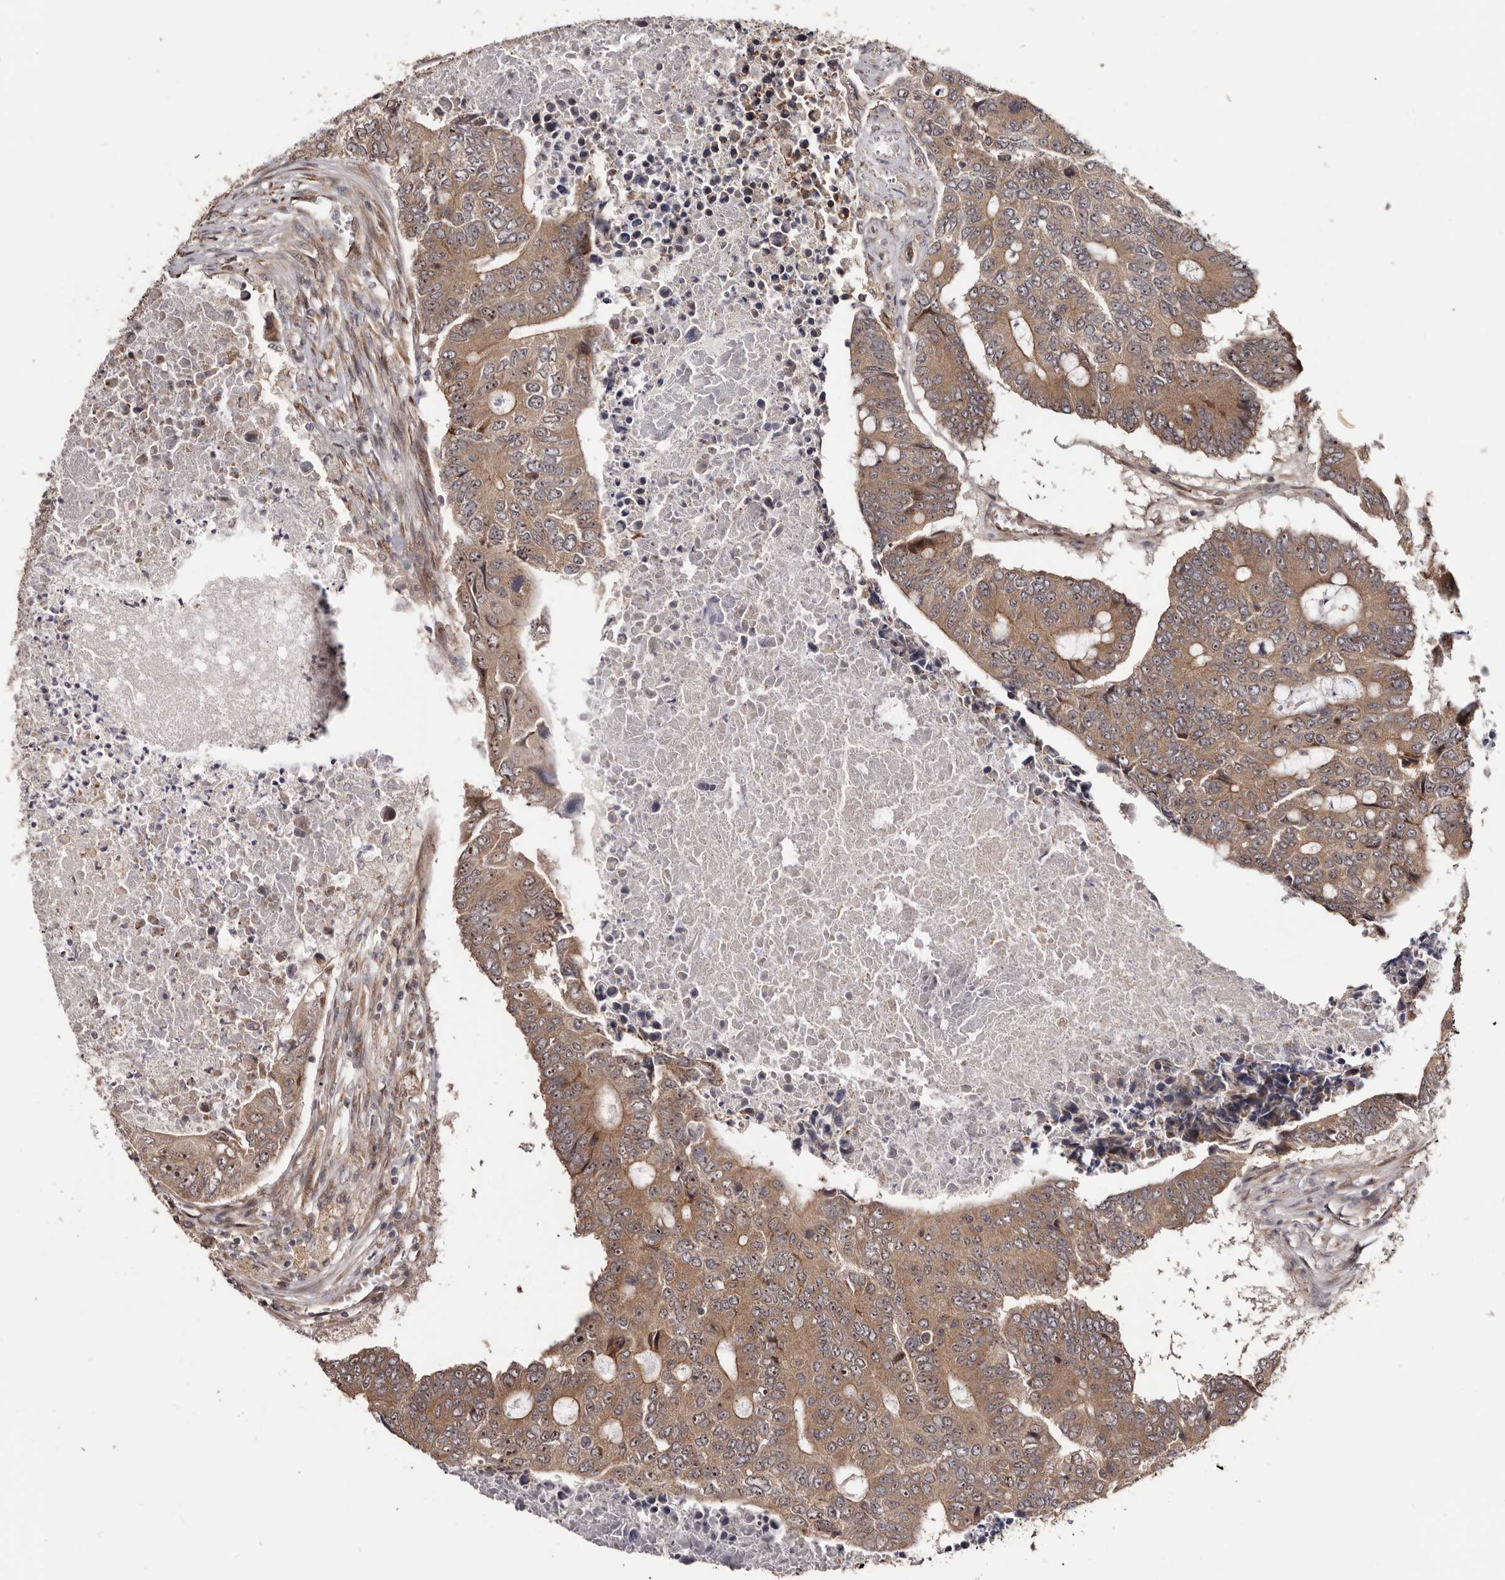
{"staining": {"intensity": "moderate", "quantity": ">75%", "location": "cytoplasmic/membranous,nuclear"}, "tissue": "colorectal cancer", "cell_type": "Tumor cells", "image_type": "cancer", "snomed": [{"axis": "morphology", "description": "Adenocarcinoma, NOS"}, {"axis": "topography", "description": "Colon"}], "caption": "About >75% of tumor cells in human colorectal cancer show moderate cytoplasmic/membranous and nuclear protein expression as visualized by brown immunohistochemical staining.", "gene": "NOL12", "patient": {"sex": "male", "age": 87}}